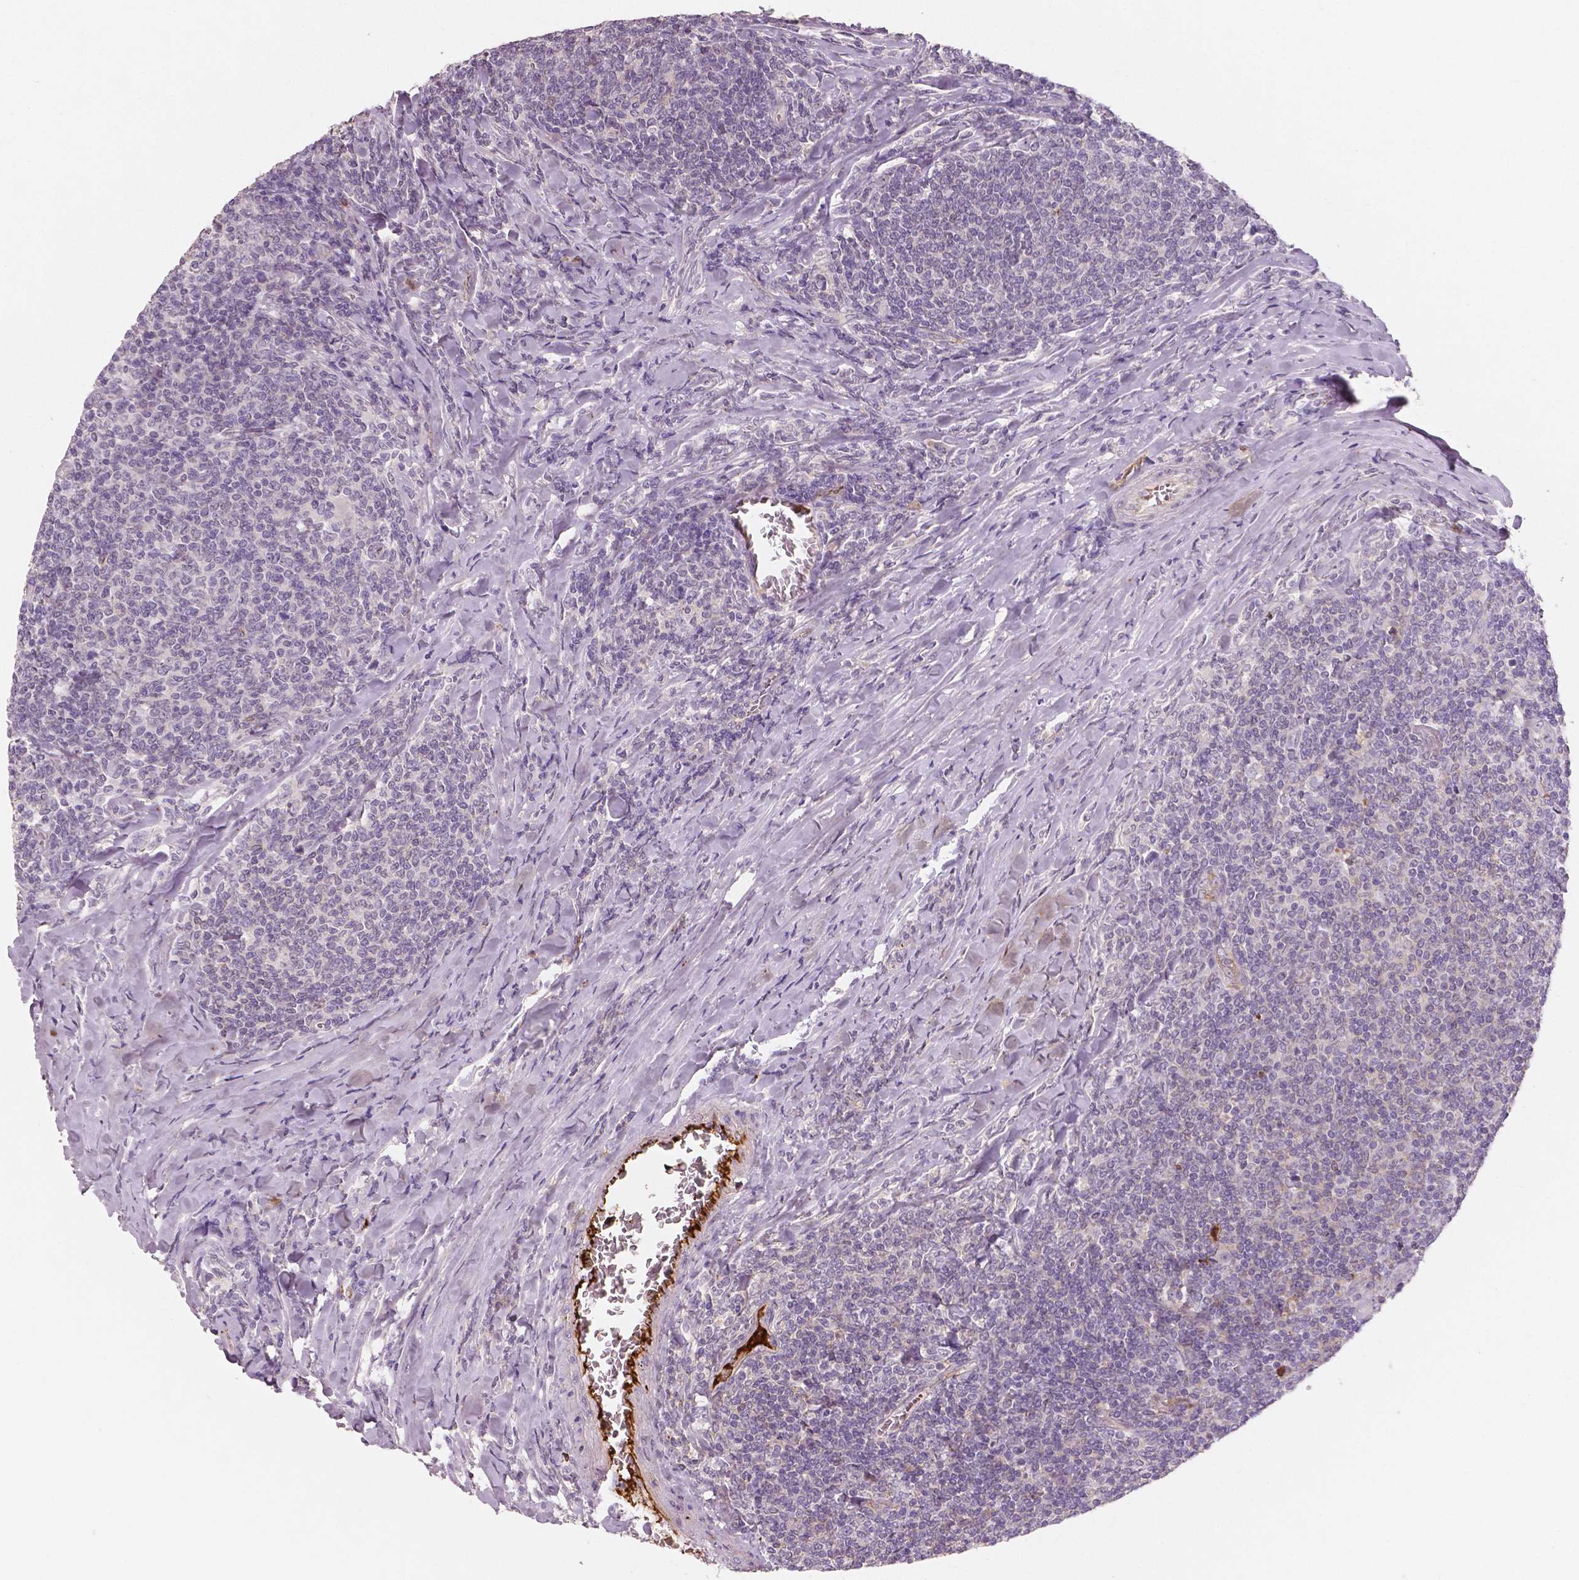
{"staining": {"intensity": "negative", "quantity": "none", "location": "none"}, "tissue": "lymphoma", "cell_type": "Tumor cells", "image_type": "cancer", "snomed": [{"axis": "morphology", "description": "Malignant lymphoma, non-Hodgkin's type, Low grade"}, {"axis": "topography", "description": "Lymph node"}], "caption": "Immunohistochemical staining of low-grade malignant lymphoma, non-Hodgkin's type demonstrates no significant expression in tumor cells.", "gene": "APOA4", "patient": {"sex": "male", "age": 52}}